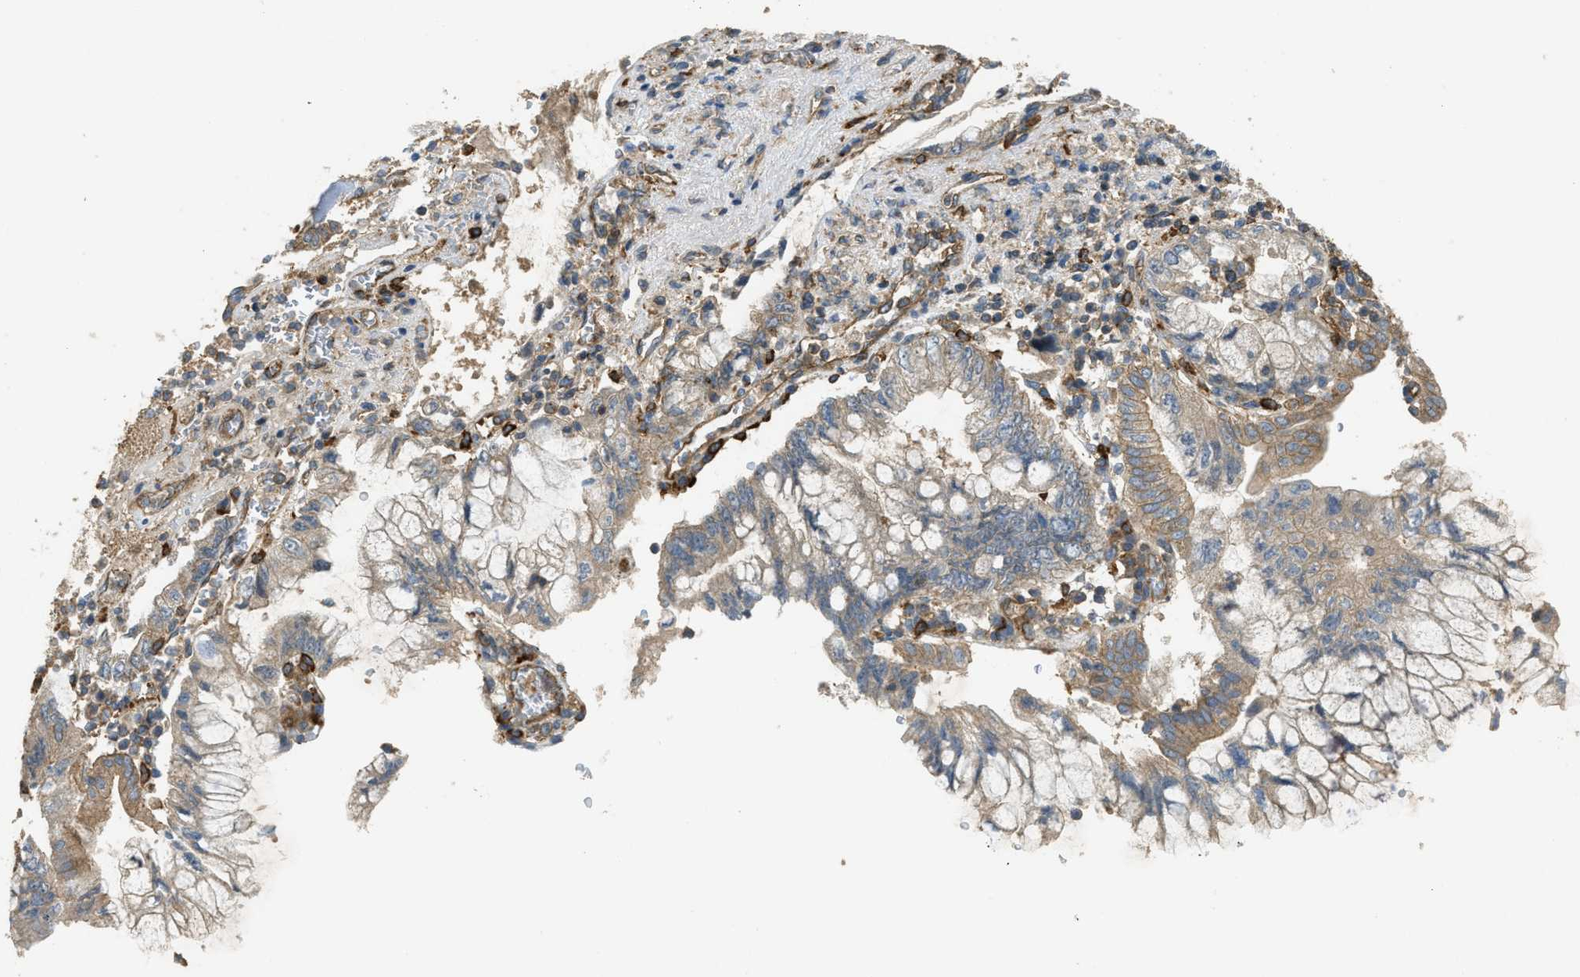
{"staining": {"intensity": "weak", "quantity": ">75%", "location": "cytoplasmic/membranous"}, "tissue": "pancreatic cancer", "cell_type": "Tumor cells", "image_type": "cancer", "snomed": [{"axis": "morphology", "description": "Adenocarcinoma, NOS"}, {"axis": "topography", "description": "Pancreas"}], "caption": "Immunohistochemical staining of human pancreatic adenocarcinoma reveals weak cytoplasmic/membranous protein expression in approximately >75% of tumor cells.", "gene": "BAG4", "patient": {"sex": "female", "age": 73}}